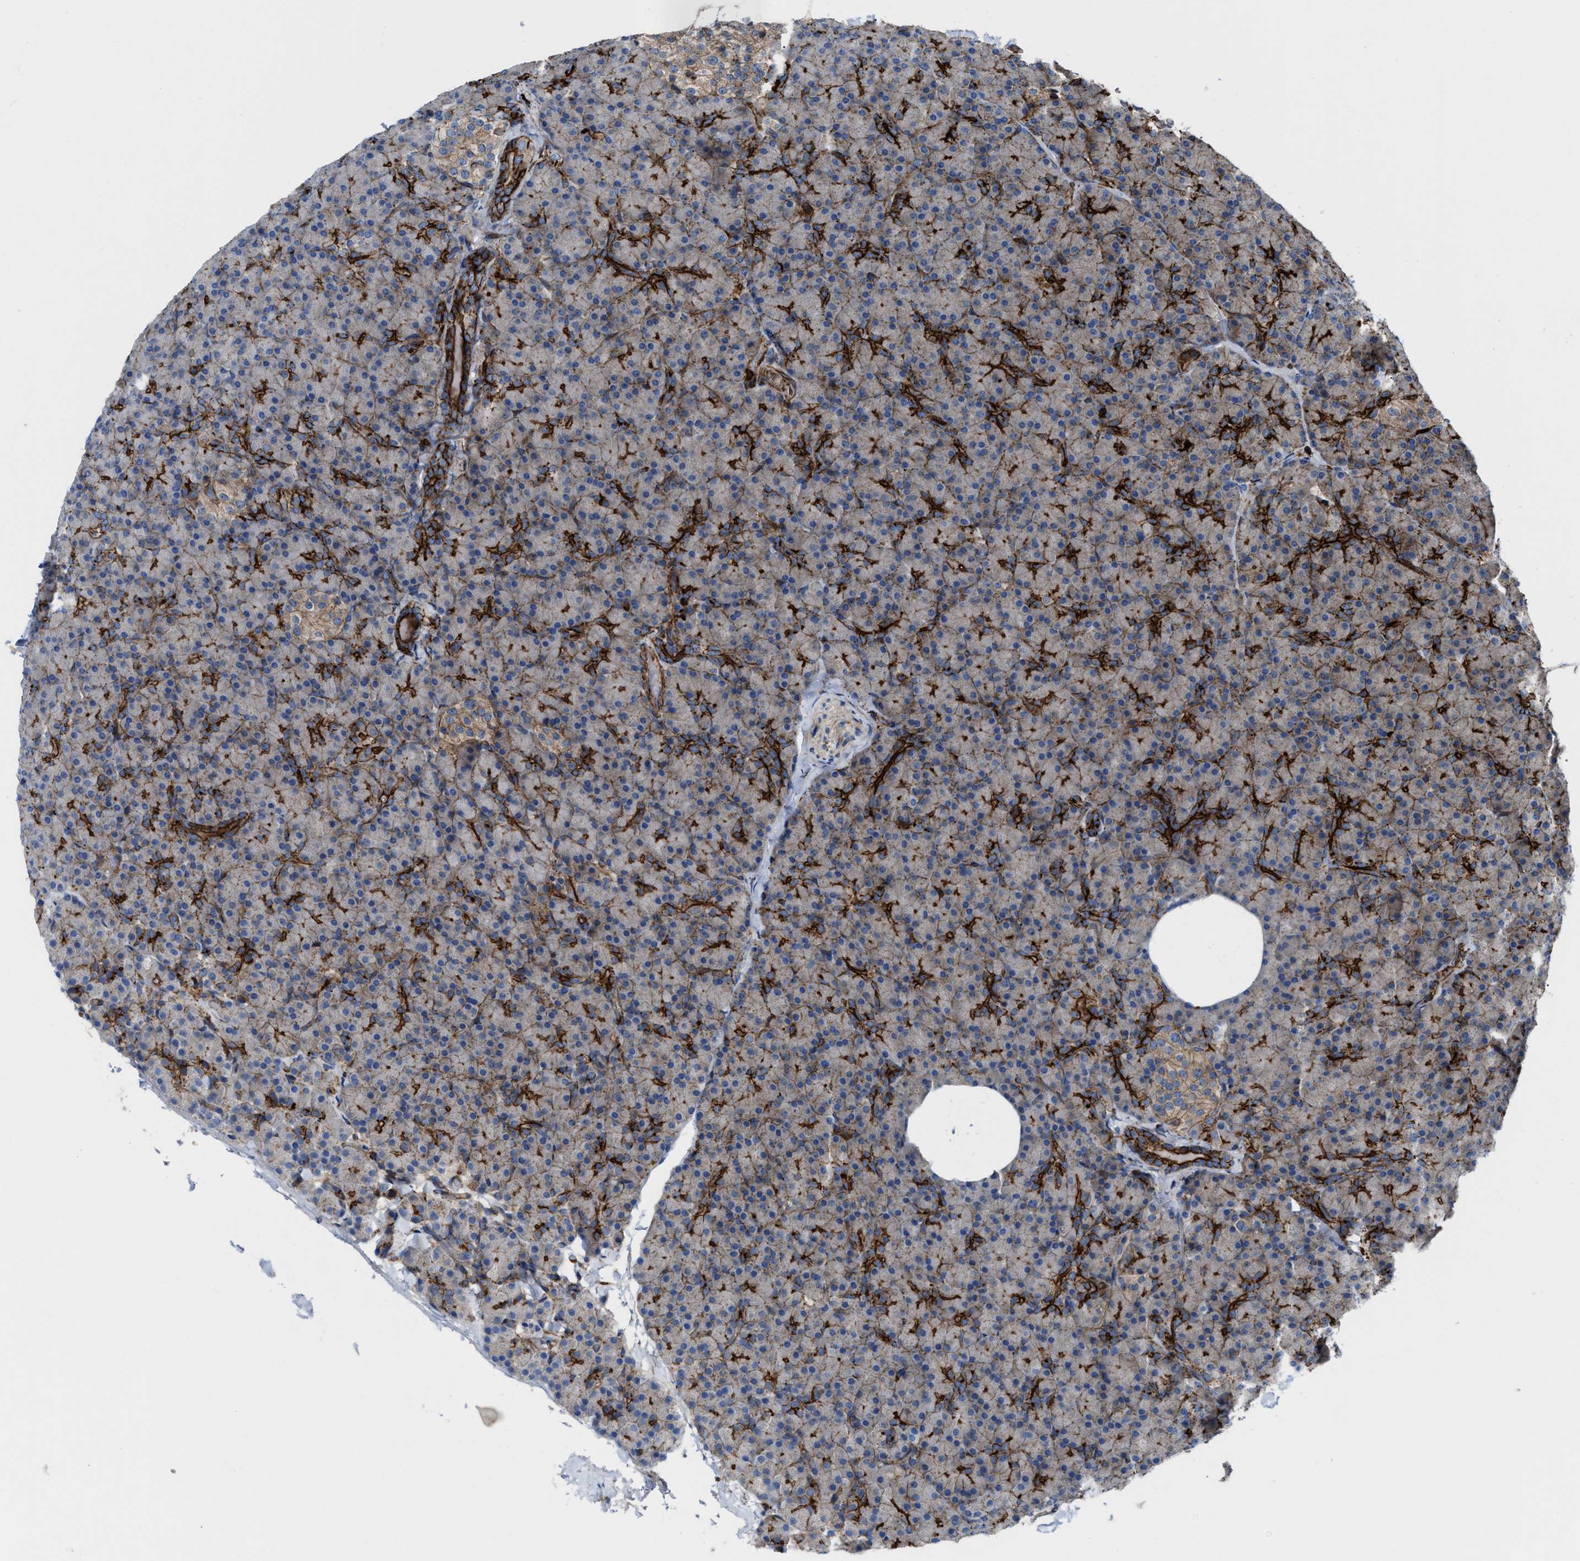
{"staining": {"intensity": "moderate", "quantity": "<25%", "location": "cytoplasmic/membranous"}, "tissue": "pancreas", "cell_type": "Exocrine glandular cells", "image_type": "normal", "snomed": [{"axis": "morphology", "description": "Normal tissue, NOS"}, {"axis": "topography", "description": "Pancreas"}], "caption": "A brown stain highlights moderate cytoplasmic/membranous expression of a protein in exocrine glandular cells of benign human pancreas. The staining is performed using DAB (3,3'-diaminobenzidine) brown chromogen to label protein expression. The nuclei are counter-stained blue using hematoxylin.", "gene": "AGPAT2", "patient": {"sex": "female", "age": 43}}